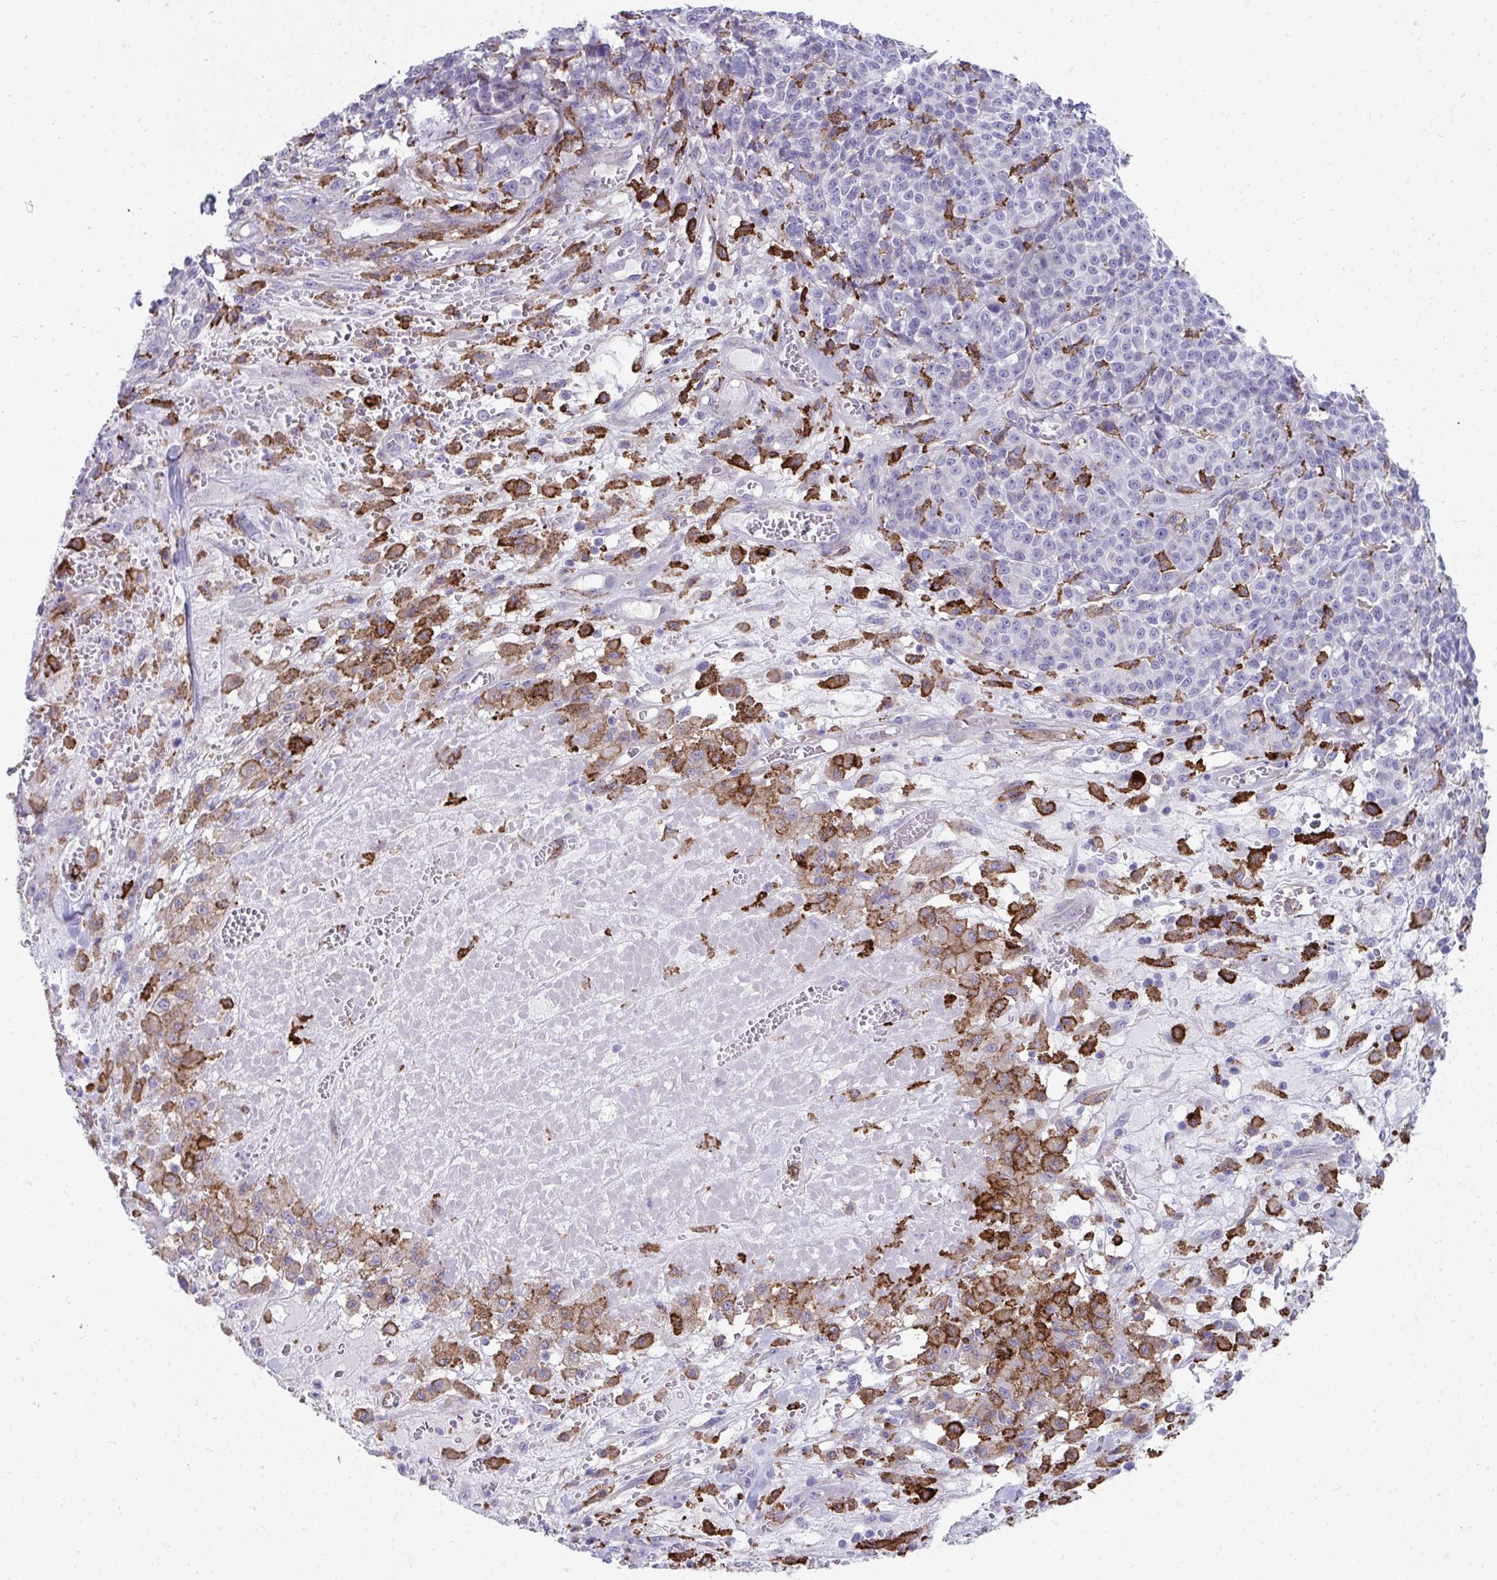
{"staining": {"intensity": "negative", "quantity": "none", "location": "none"}, "tissue": "melanoma", "cell_type": "Tumor cells", "image_type": "cancer", "snomed": [{"axis": "morphology", "description": "Normal tissue, NOS"}, {"axis": "morphology", "description": "Malignant melanoma, NOS"}, {"axis": "topography", "description": "Skin"}], "caption": "Protein analysis of malignant melanoma exhibits no significant staining in tumor cells. The staining was performed using DAB (3,3'-diaminobenzidine) to visualize the protein expression in brown, while the nuclei were stained in blue with hematoxylin (Magnification: 20x).", "gene": "CD163", "patient": {"sex": "female", "age": 34}}